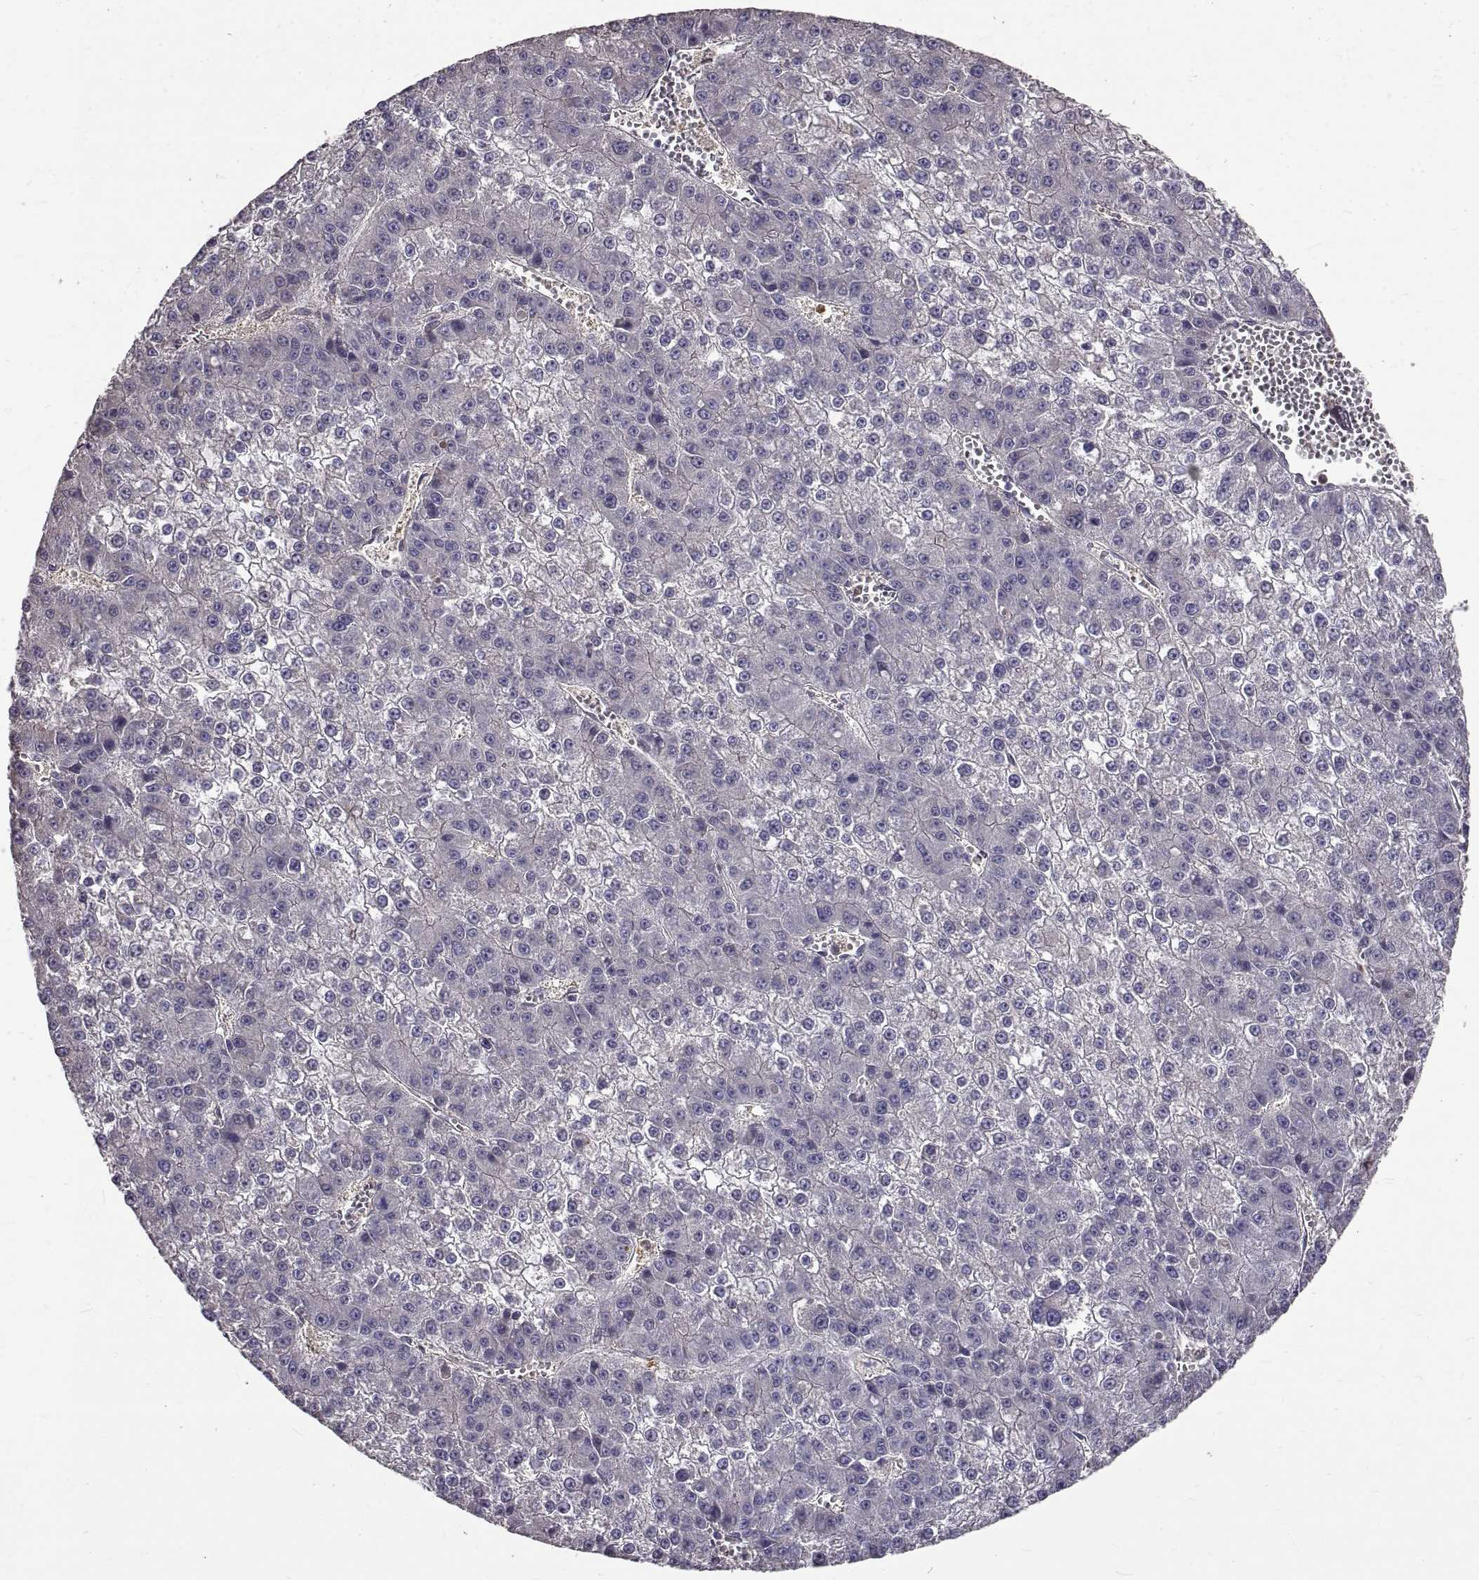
{"staining": {"intensity": "negative", "quantity": "none", "location": "none"}, "tissue": "liver cancer", "cell_type": "Tumor cells", "image_type": "cancer", "snomed": [{"axis": "morphology", "description": "Carcinoma, Hepatocellular, NOS"}, {"axis": "topography", "description": "Liver"}], "caption": "Immunohistochemical staining of human liver hepatocellular carcinoma exhibits no significant expression in tumor cells. (DAB (3,3'-diaminobenzidine) immunohistochemistry (IHC), high magnification).", "gene": "PEA15", "patient": {"sex": "female", "age": 73}}